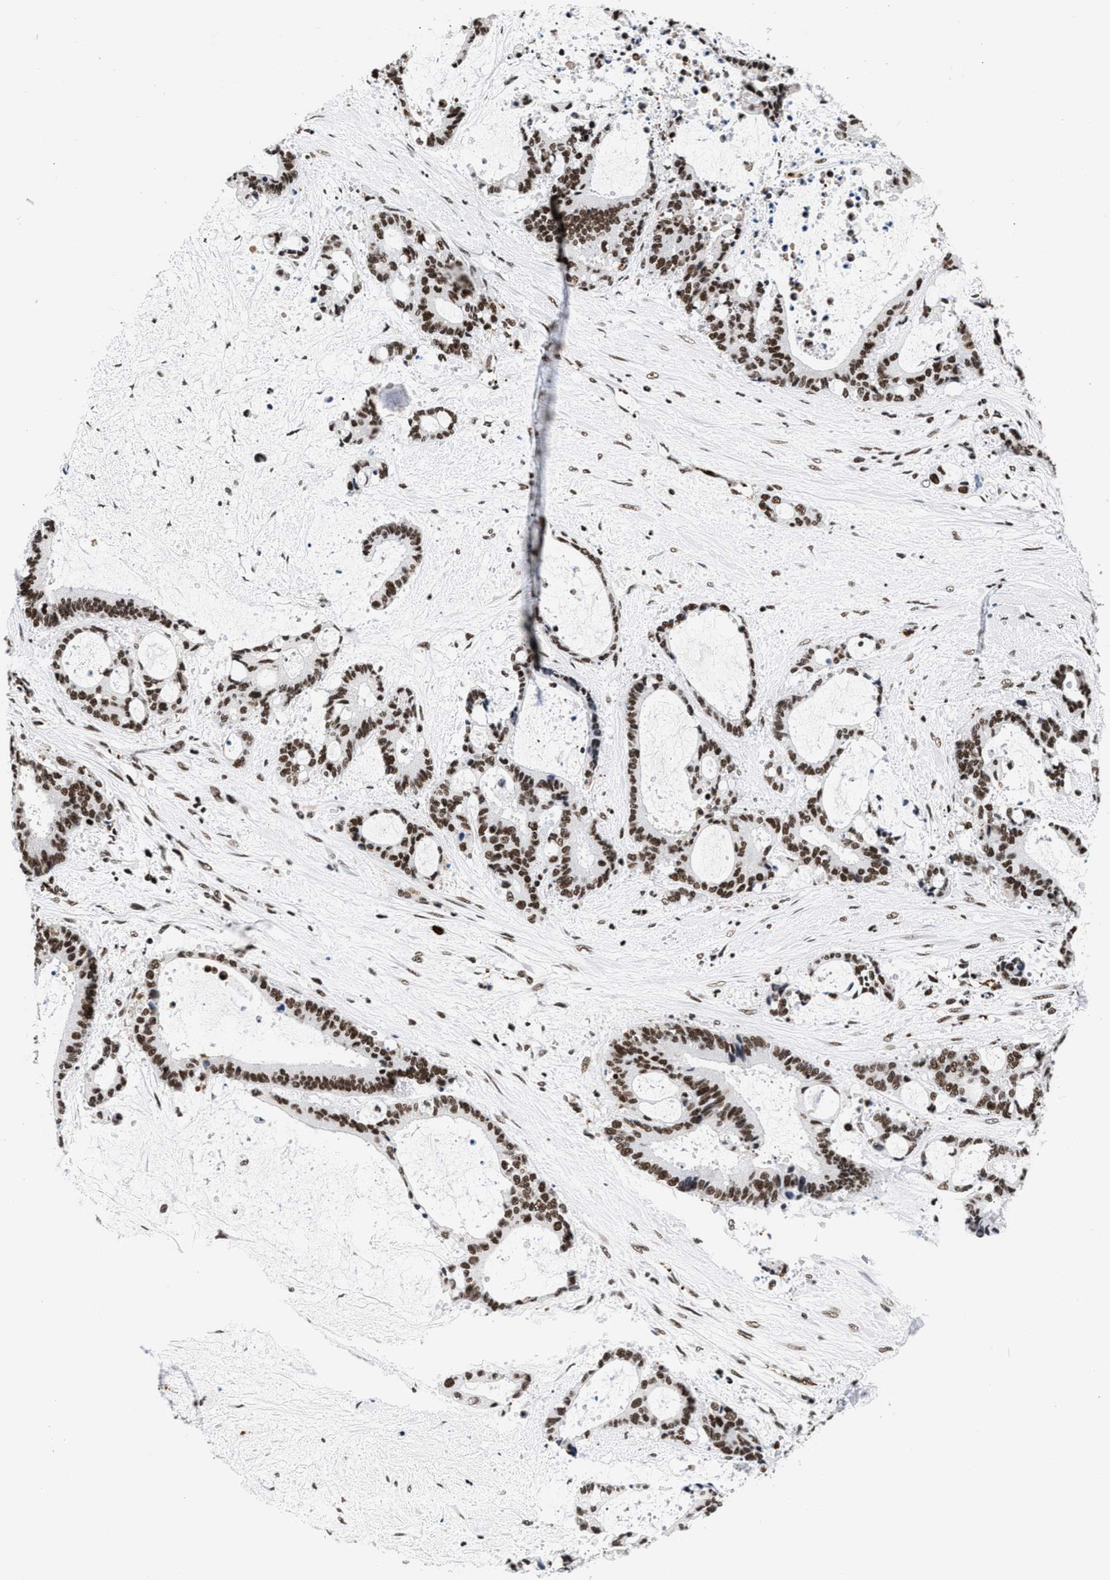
{"staining": {"intensity": "strong", "quantity": ">75%", "location": "nuclear"}, "tissue": "liver cancer", "cell_type": "Tumor cells", "image_type": "cancer", "snomed": [{"axis": "morphology", "description": "Normal tissue, NOS"}, {"axis": "morphology", "description": "Cholangiocarcinoma"}, {"axis": "topography", "description": "Liver"}, {"axis": "topography", "description": "Peripheral nerve tissue"}], "caption": "Brown immunohistochemical staining in human cholangiocarcinoma (liver) displays strong nuclear expression in approximately >75% of tumor cells.", "gene": "RAD21", "patient": {"sex": "female", "age": 73}}